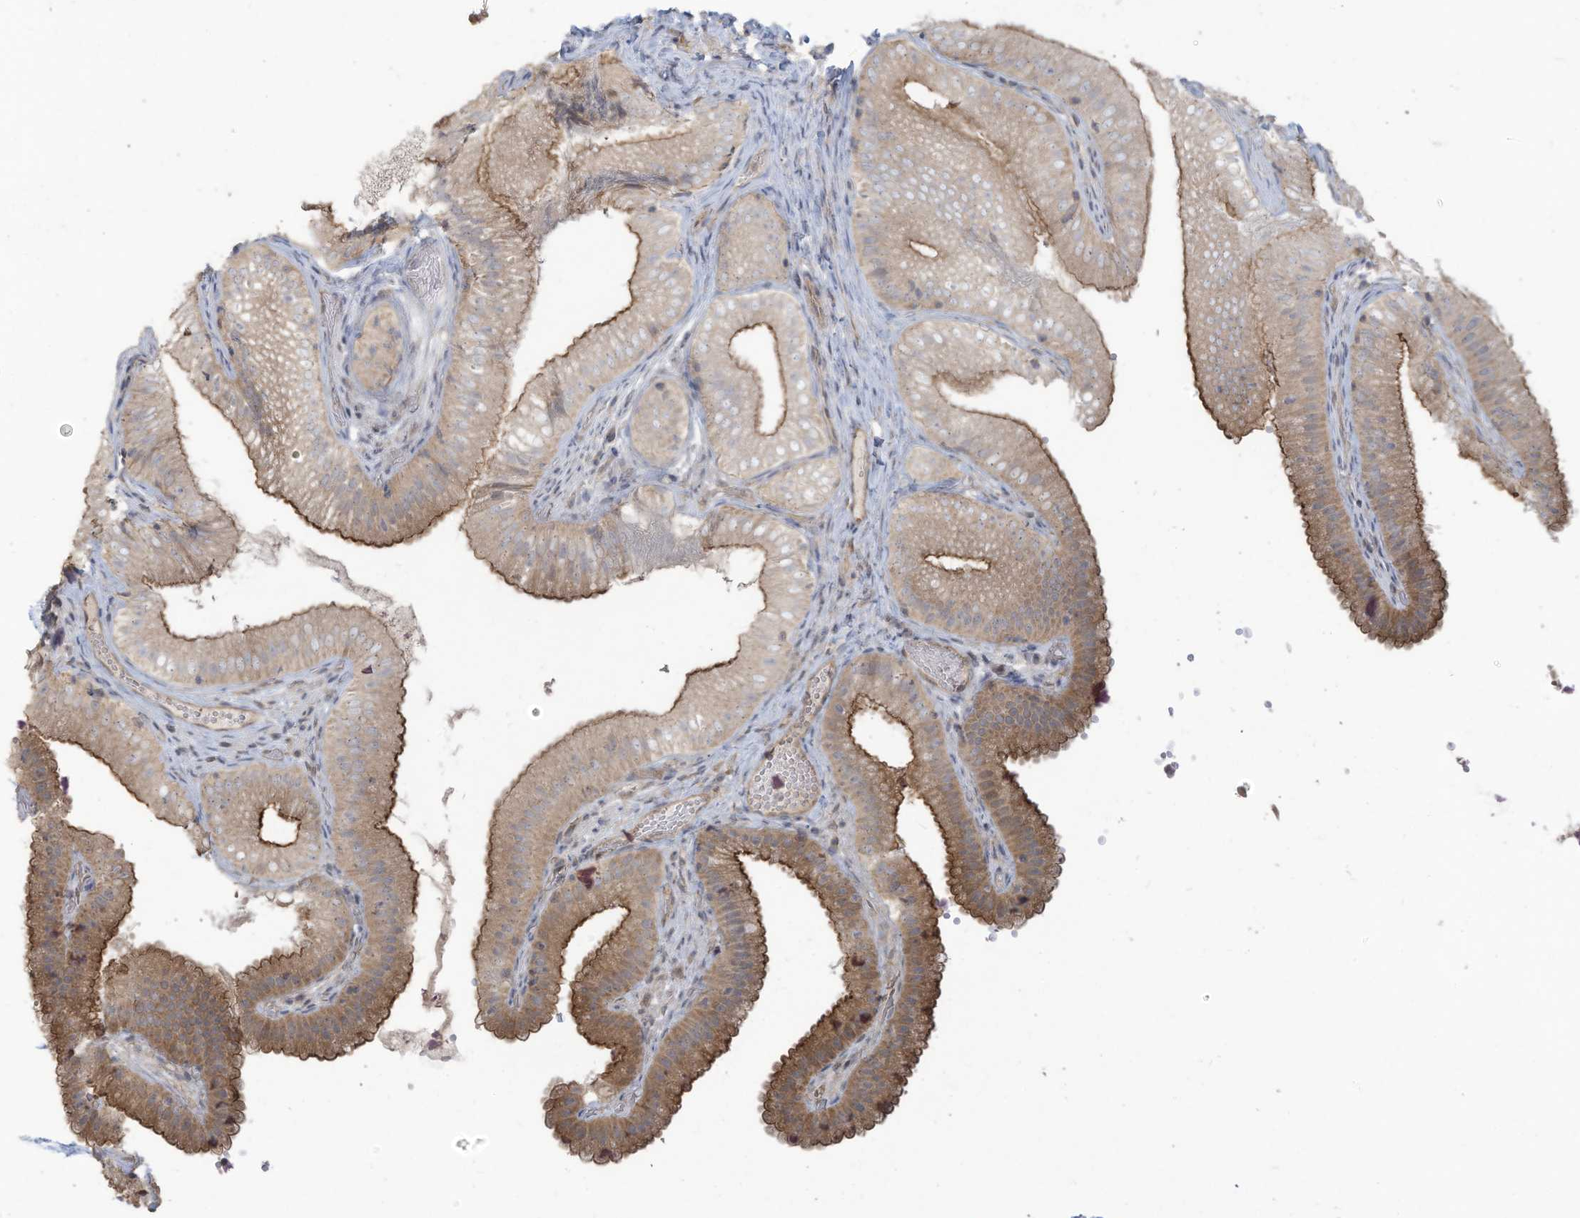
{"staining": {"intensity": "moderate", "quantity": ">75%", "location": "cytoplasmic/membranous"}, "tissue": "gallbladder", "cell_type": "Glandular cells", "image_type": "normal", "snomed": [{"axis": "morphology", "description": "Normal tissue, NOS"}, {"axis": "topography", "description": "Gallbladder"}], "caption": "Gallbladder stained for a protein exhibits moderate cytoplasmic/membranous positivity in glandular cells. The protein of interest is shown in brown color, while the nuclei are stained blue.", "gene": "MAGIX", "patient": {"sex": "female", "age": 30}}